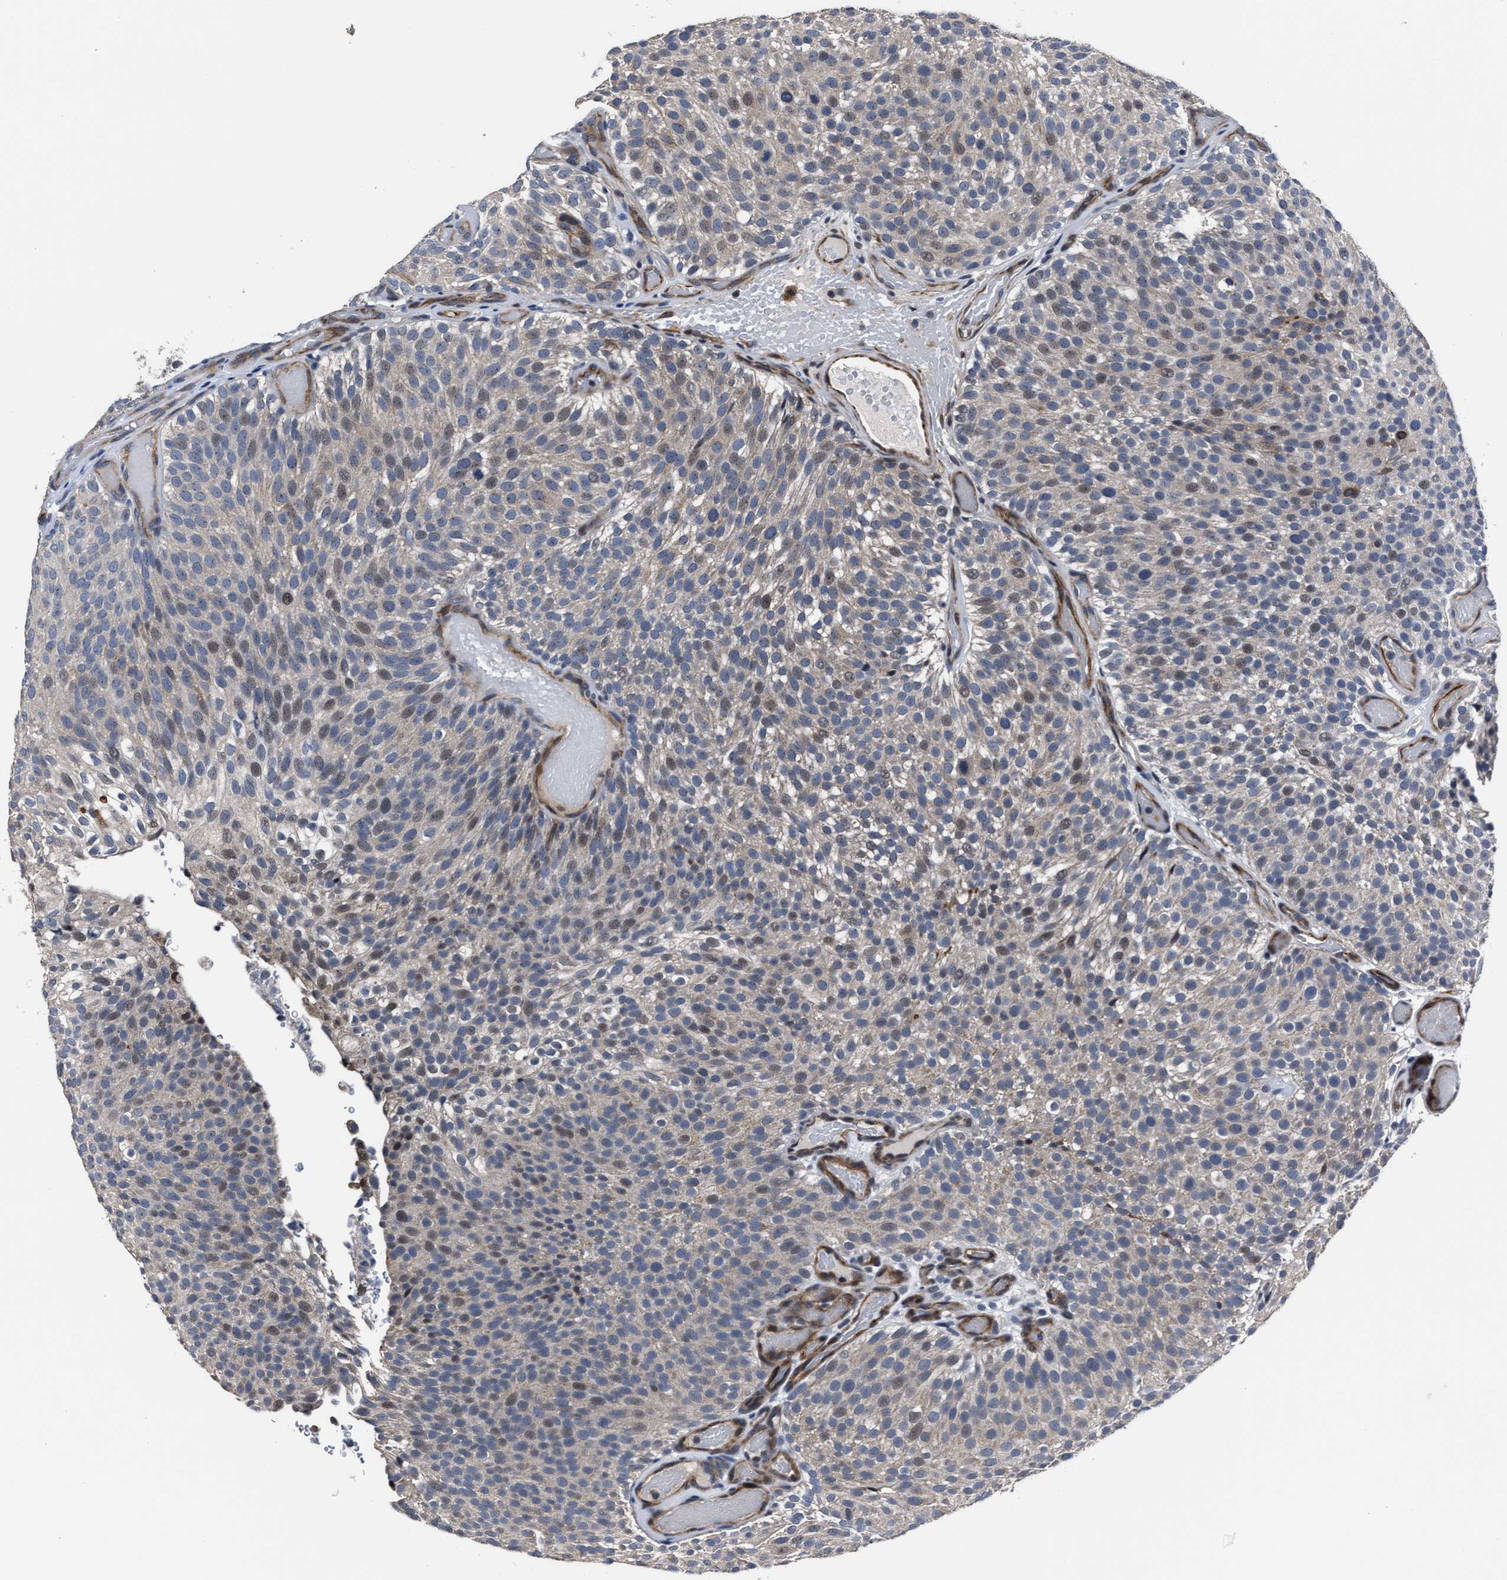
{"staining": {"intensity": "weak", "quantity": "25%-75%", "location": "nuclear"}, "tissue": "urothelial cancer", "cell_type": "Tumor cells", "image_type": "cancer", "snomed": [{"axis": "morphology", "description": "Urothelial carcinoma, Low grade"}, {"axis": "topography", "description": "Urinary bladder"}], "caption": "Immunohistochemical staining of urothelial cancer reveals low levels of weak nuclear protein expression in about 25%-75% of tumor cells. (Stains: DAB (3,3'-diaminobenzidine) in brown, nuclei in blue, Microscopy: brightfield microscopy at high magnification).", "gene": "RSBN1L", "patient": {"sex": "male", "age": 78}}